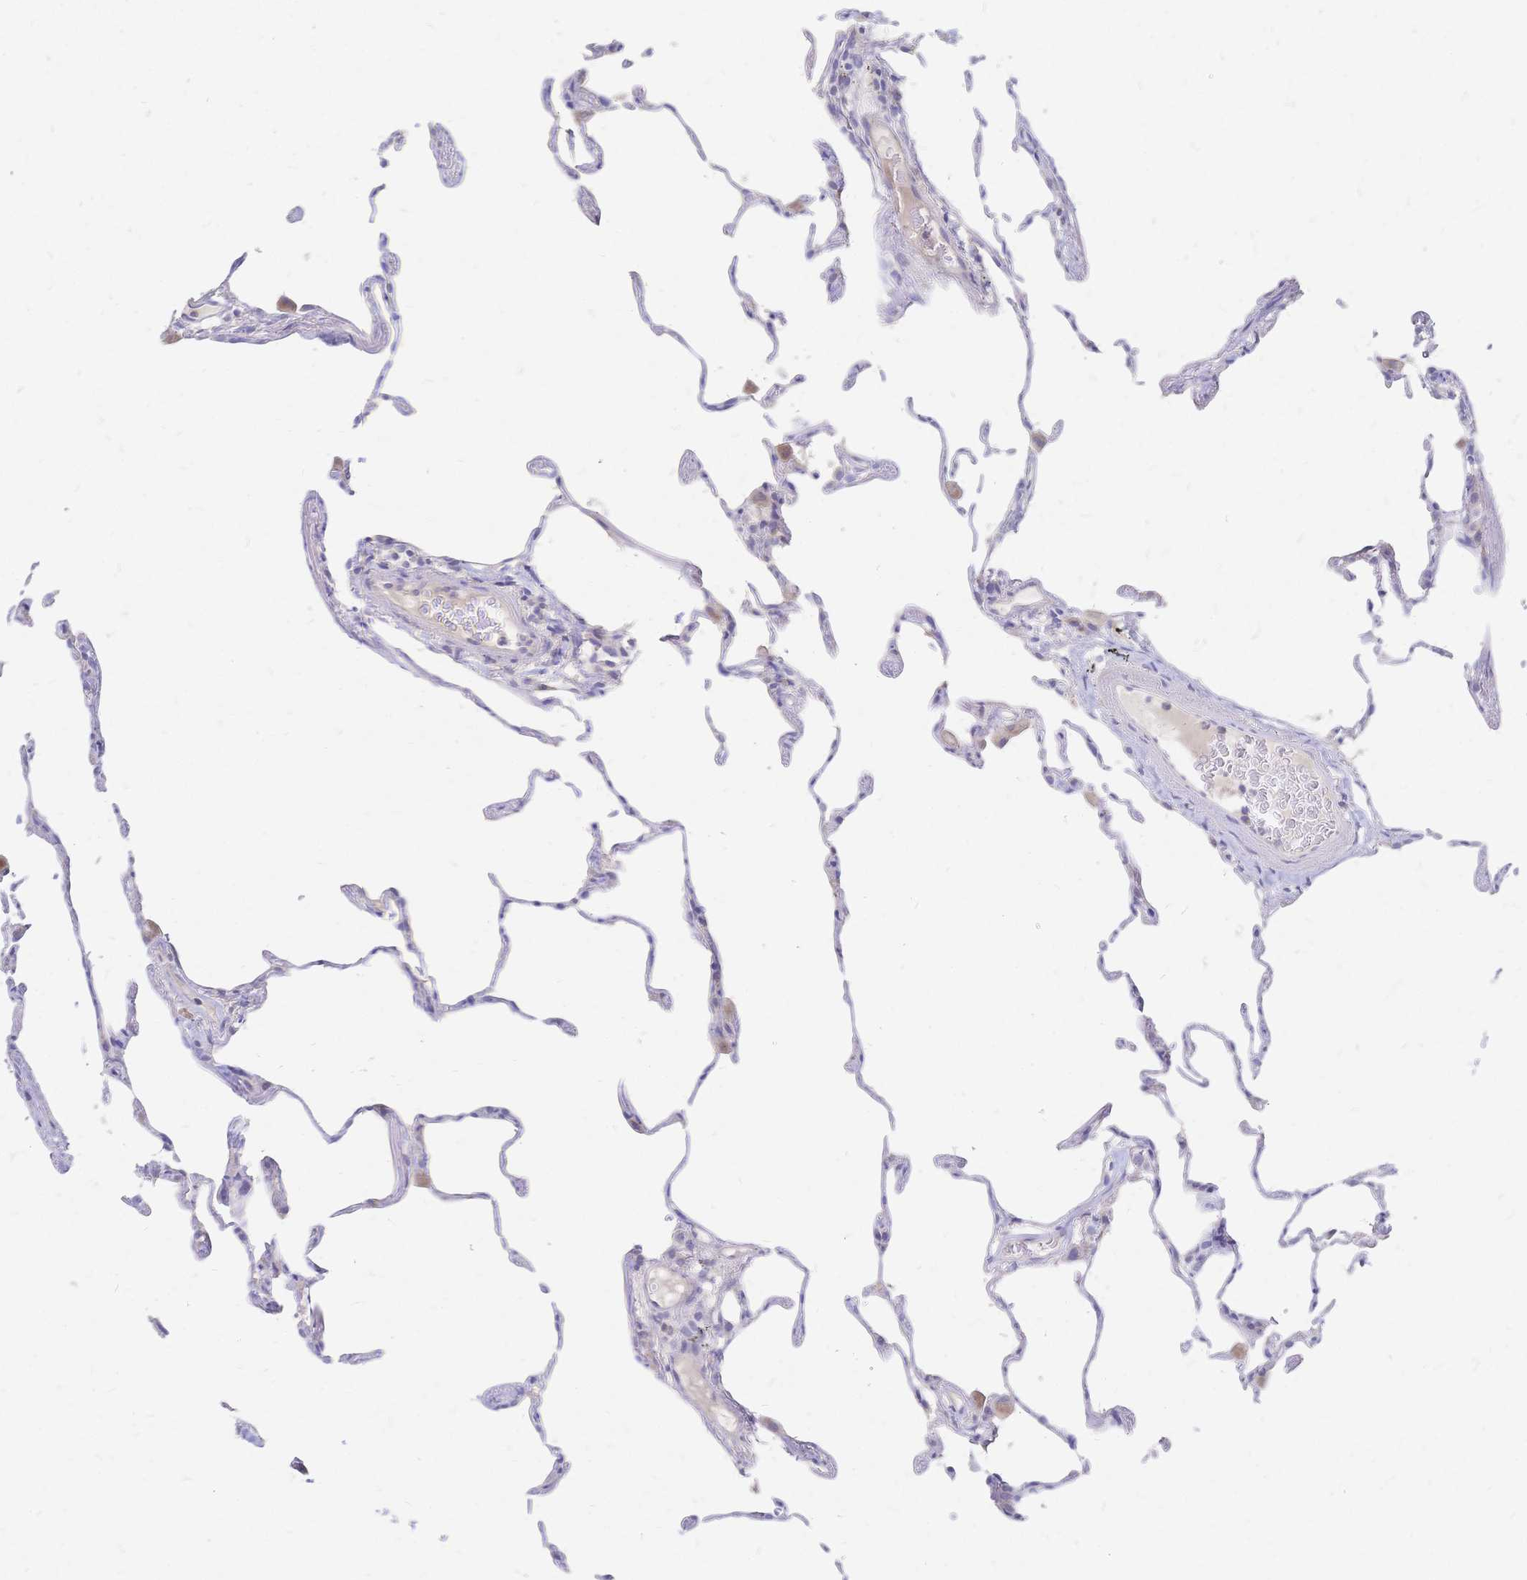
{"staining": {"intensity": "negative", "quantity": "none", "location": "none"}, "tissue": "lung", "cell_type": "Alveolar cells", "image_type": "normal", "snomed": [{"axis": "morphology", "description": "Normal tissue, NOS"}, {"axis": "topography", "description": "Lung"}], "caption": "An immunohistochemistry micrograph of normal lung is shown. There is no staining in alveolar cells of lung. The staining is performed using DAB (3,3'-diaminobenzidine) brown chromogen with nuclei counter-stained in using hematoxylin.", "gene": "VWC2L", "patient": {"sex": "female", "age": 57}}